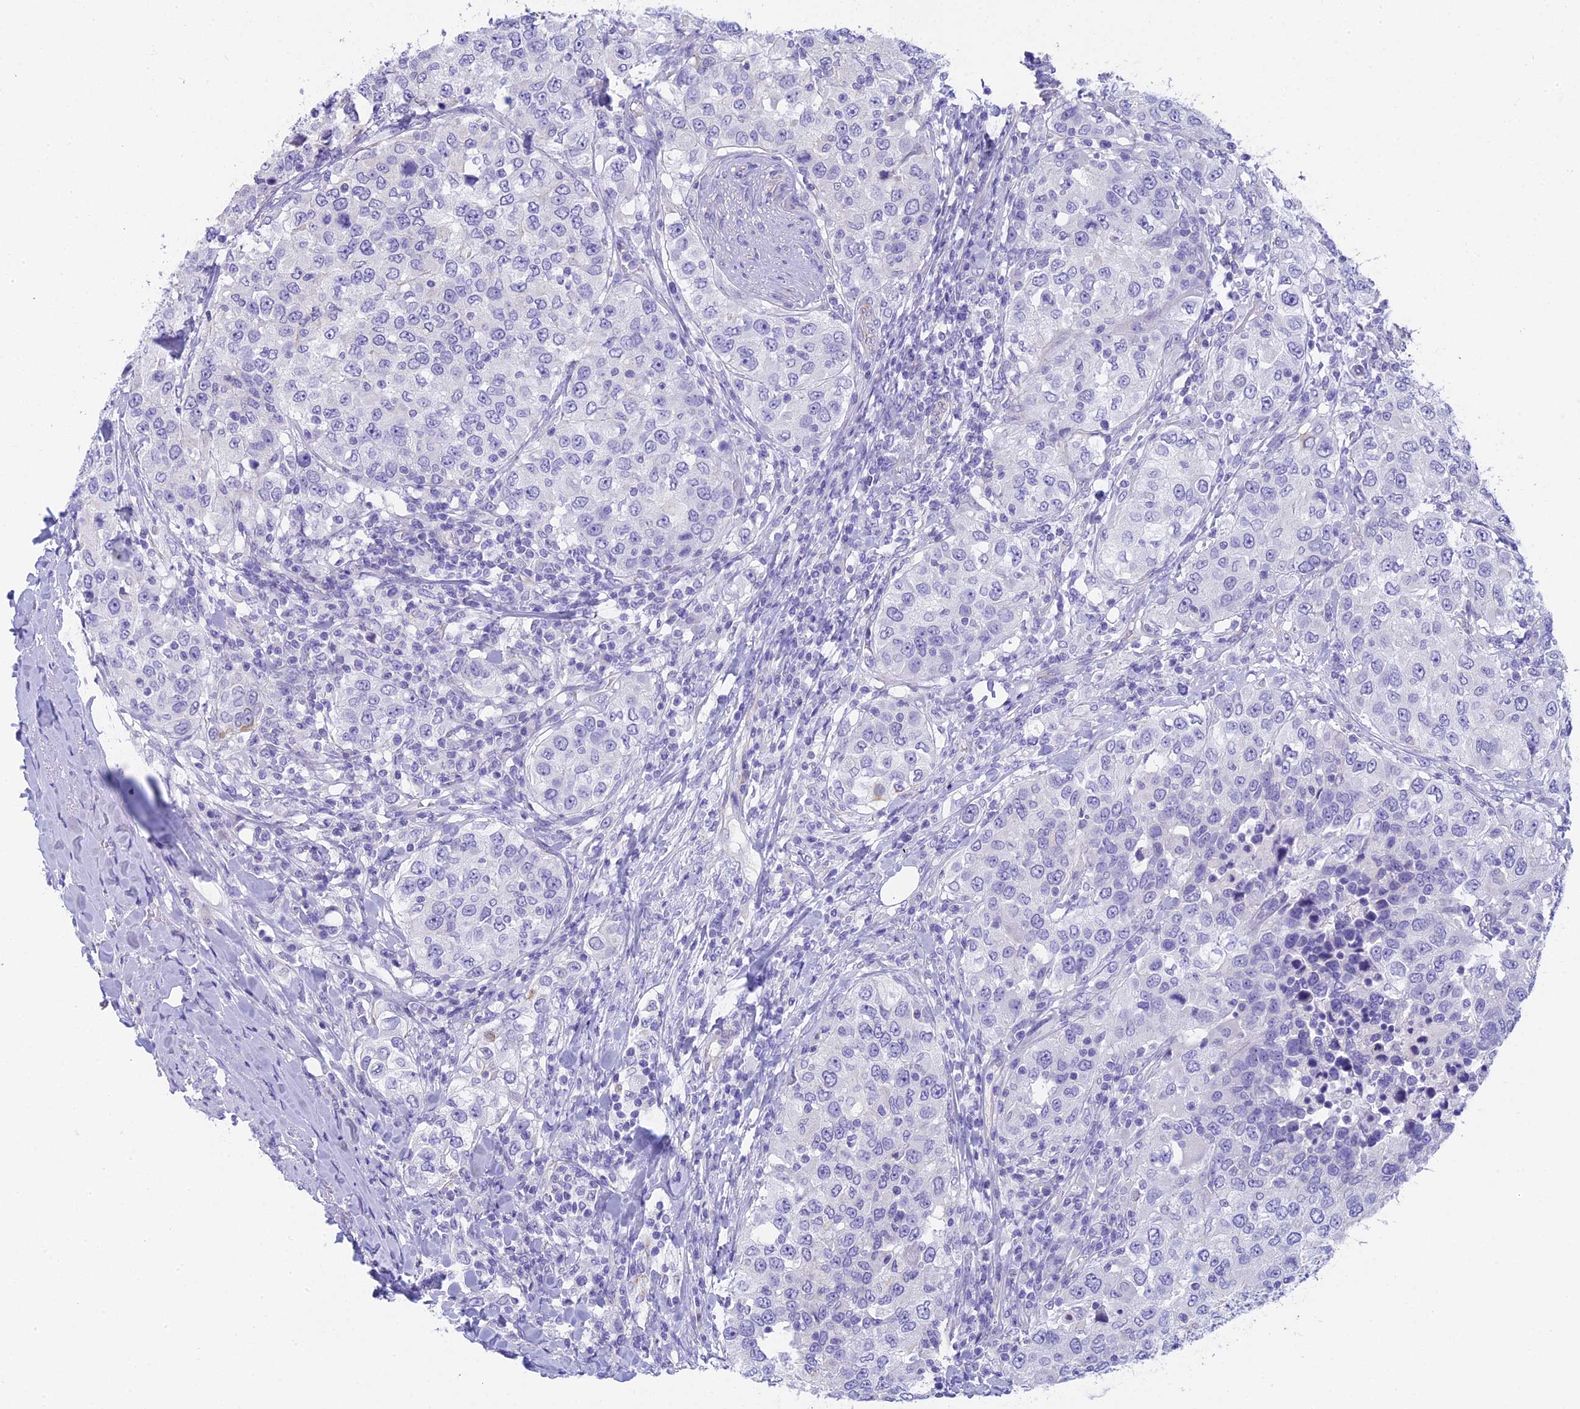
{"staining": {"intensity": "negative", "quantity": "none", "location": "none"}, "tissue": "urothelial cancer", "cell_type": "Tumor cells", "image_type": "cancer", "snomed": [{"axis": "morphology", "description": "Urothelial carcinoma, High grade"}, {"axis": "topography", "description": "Urinary bladder"}], "caption": "Protein analysis of urothelial carcinoma (high-grade) displays no significant positivity in tumor cells.", "gene": "TACSTD2", "patient": {"sex": "female", "age": 80}}